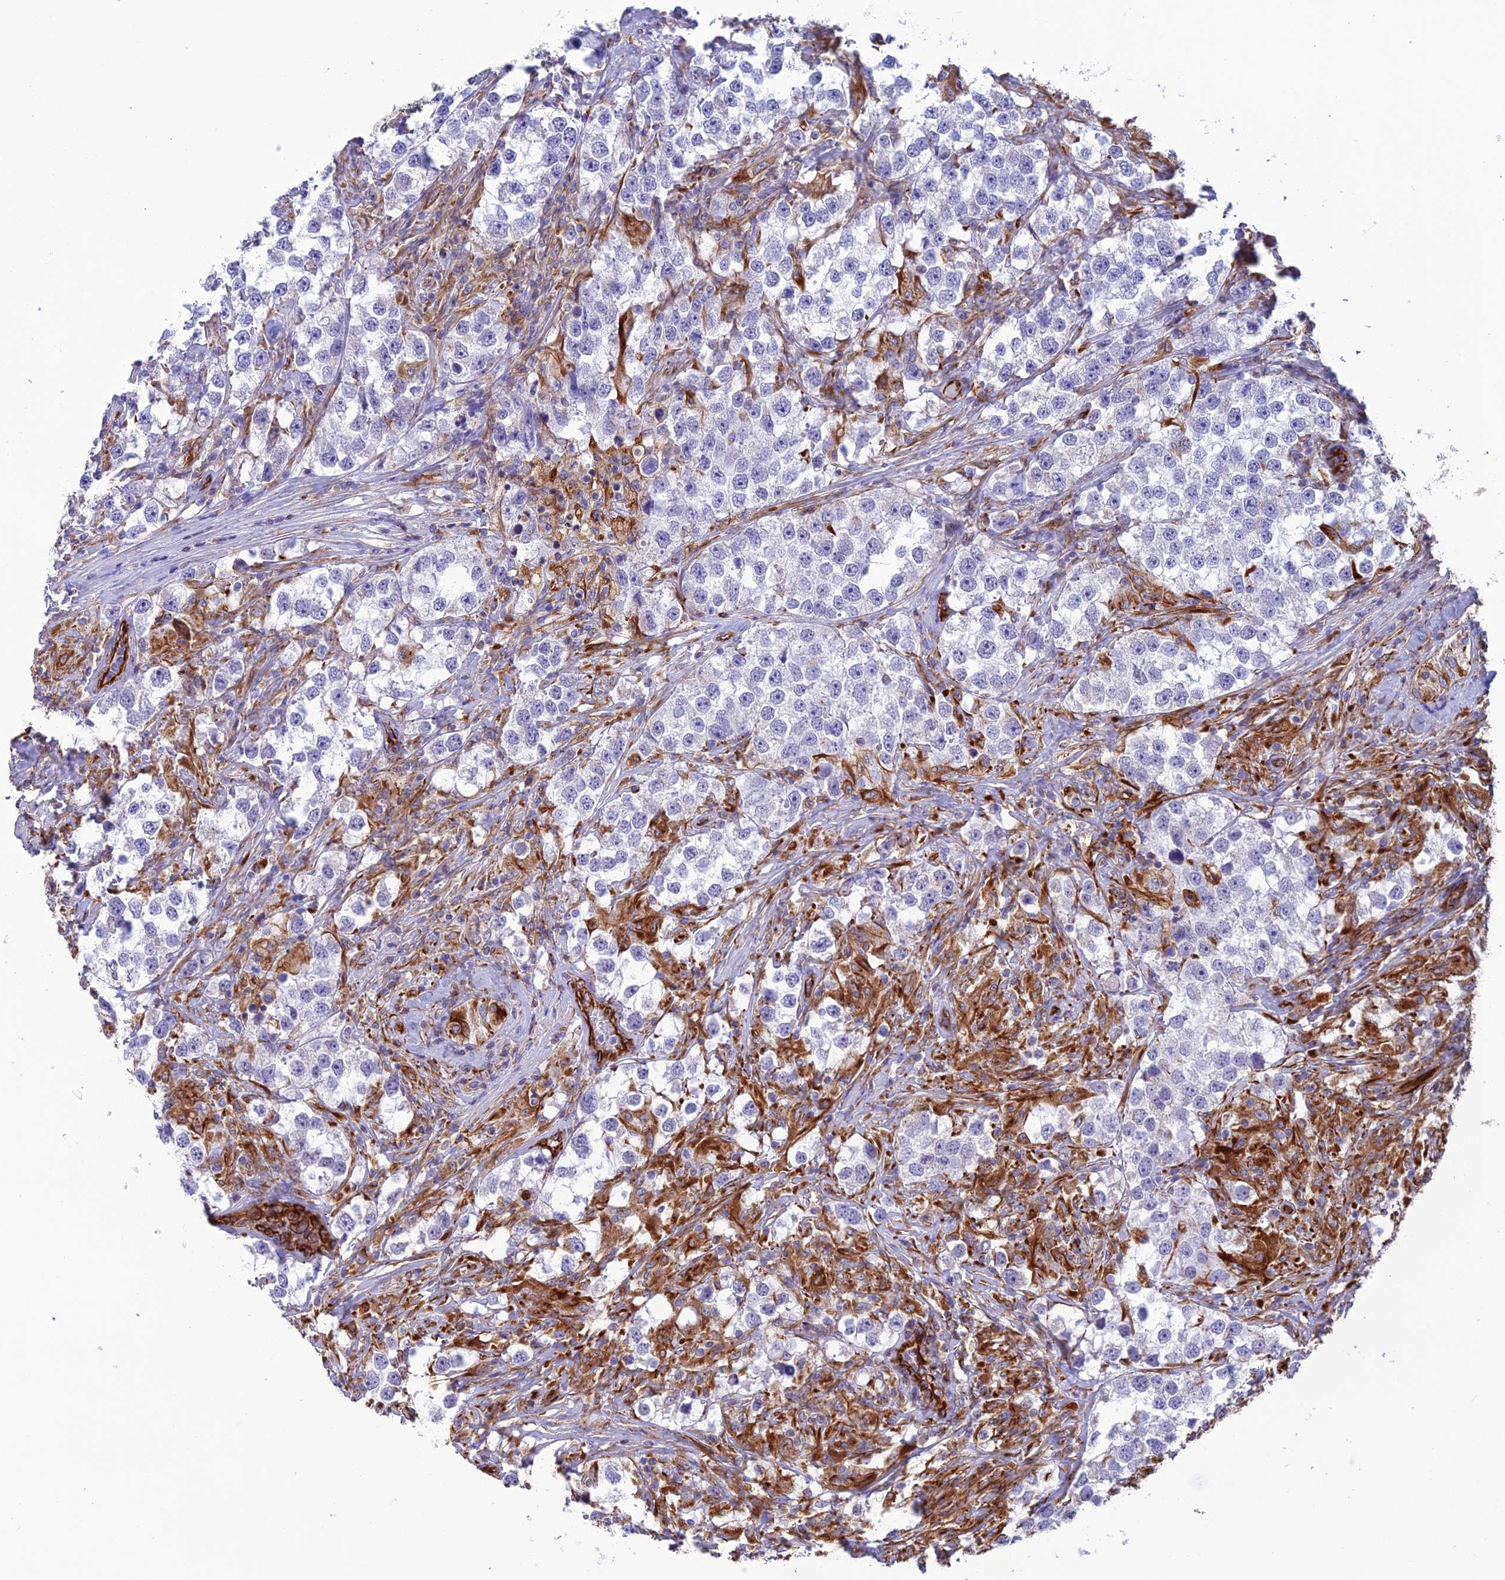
{"staining": {"intensity": "negative", "quantity": "none", "location": "none"}, "tissue": "testis cancer", "cell_type": "Tumor cells", "image_type": "cancer", "snomed": [{"axis": "morphology", "description": "Seminoma, NOS"}, {"axis": "topography", "description": "Testis"}], "caption": "Tumor cells show no significant expression in testis cancer (seminoma).", "gene": "FBXL20", "patient": {"sex": "male", "age": 46}}